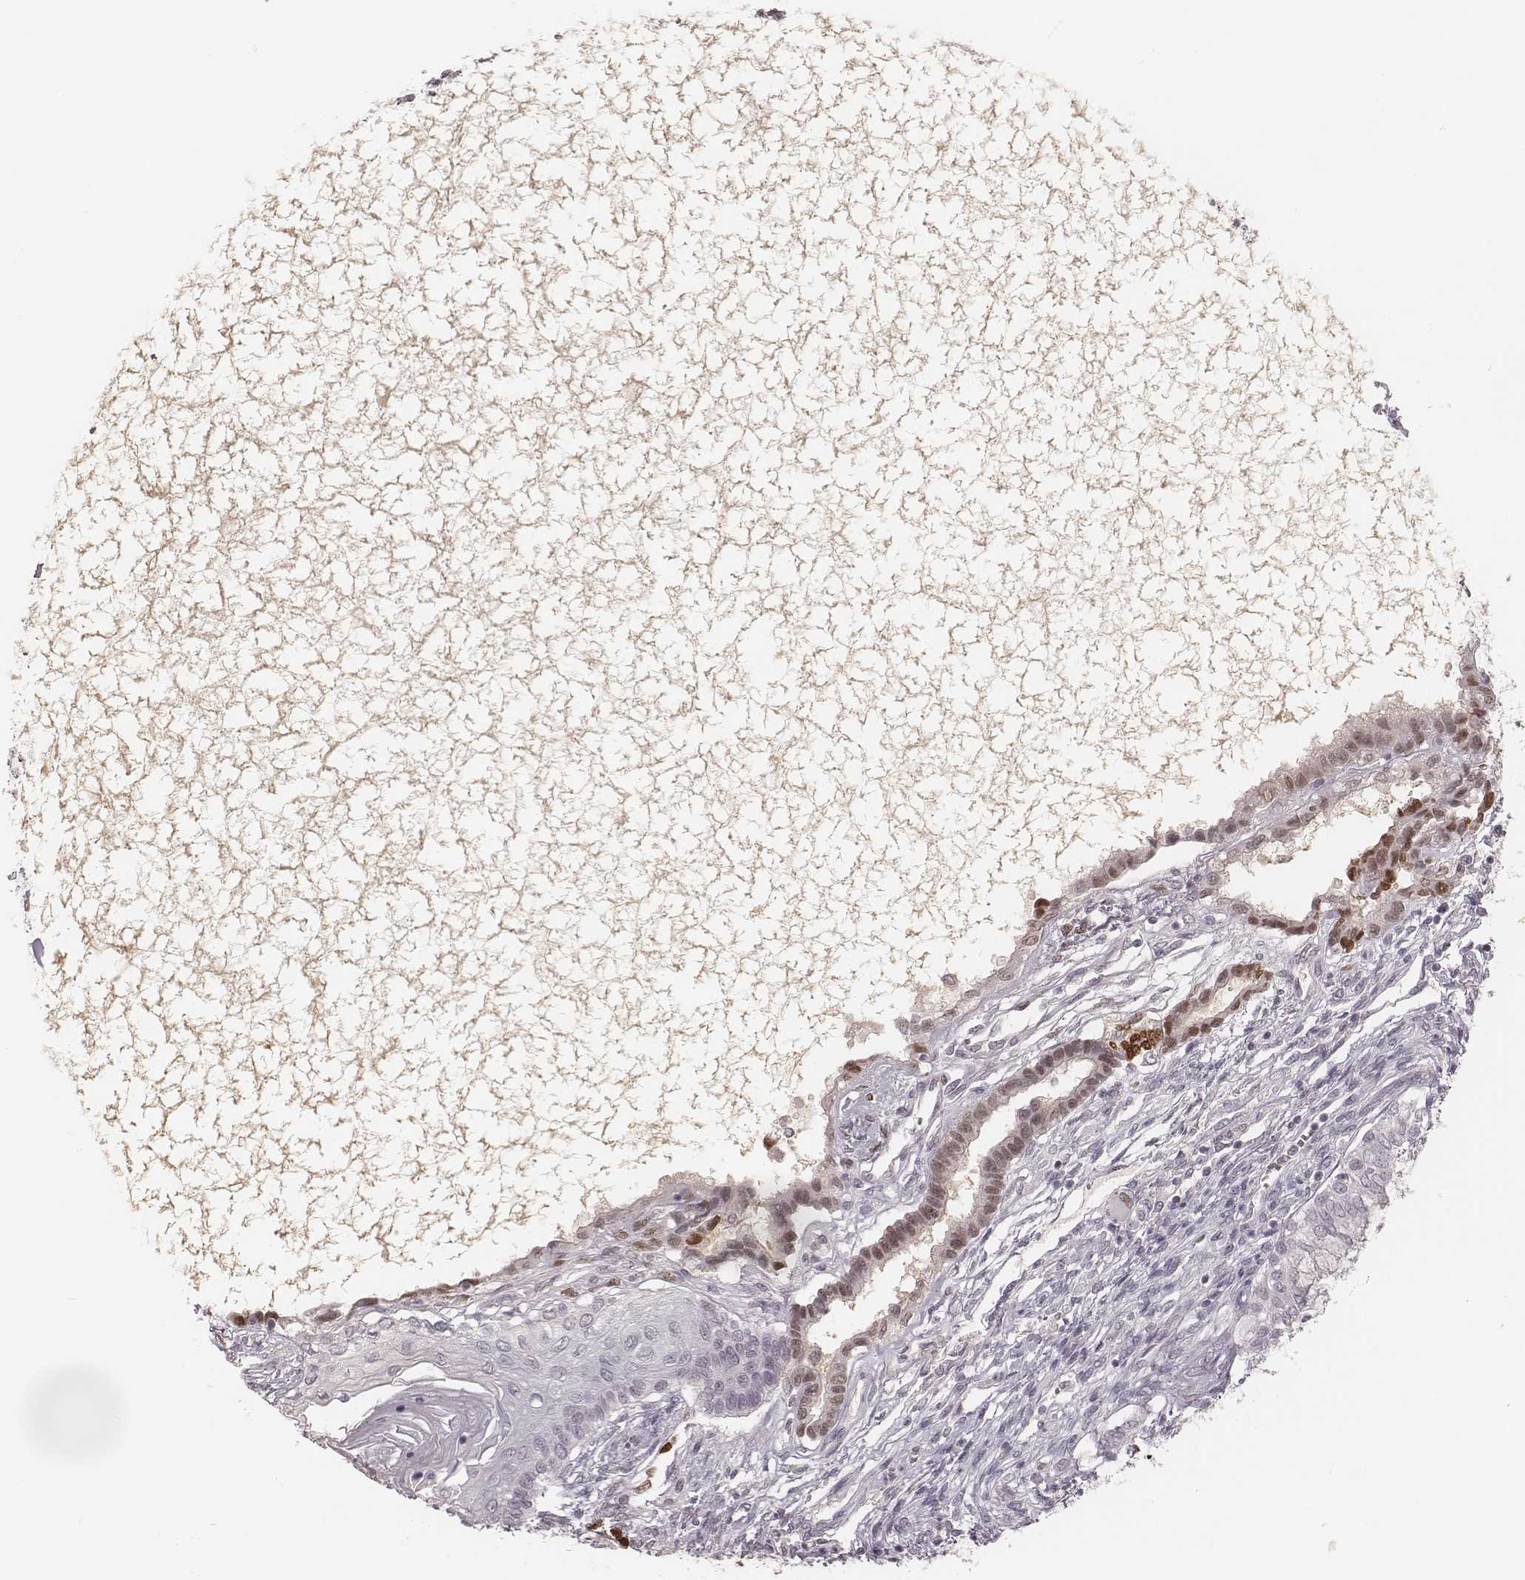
{"staining": {"intensity": "weak", "quantity": "<25%", "location": "nuclear"}, "tissue": "testis cancer", "cell_type": "Tumor cells", "image_type": "cancer", "snomed": [{"axis": "morphology", "description": "Carcinoma, Embryonal, NOS"}, {"axis": "topography", "description": "Testis"}], "caption": "Immunohistochemistry (IHC) histopathology image of human testis cancer (embryonal carcinoma) stained for a protein (brown), which displays no expression in tumor cells. (DAB (3,3'-diaminobenzidine) IHC, high magnification).", "gene": "MSX1", "patient": {"sex": "male", "age": 37}}